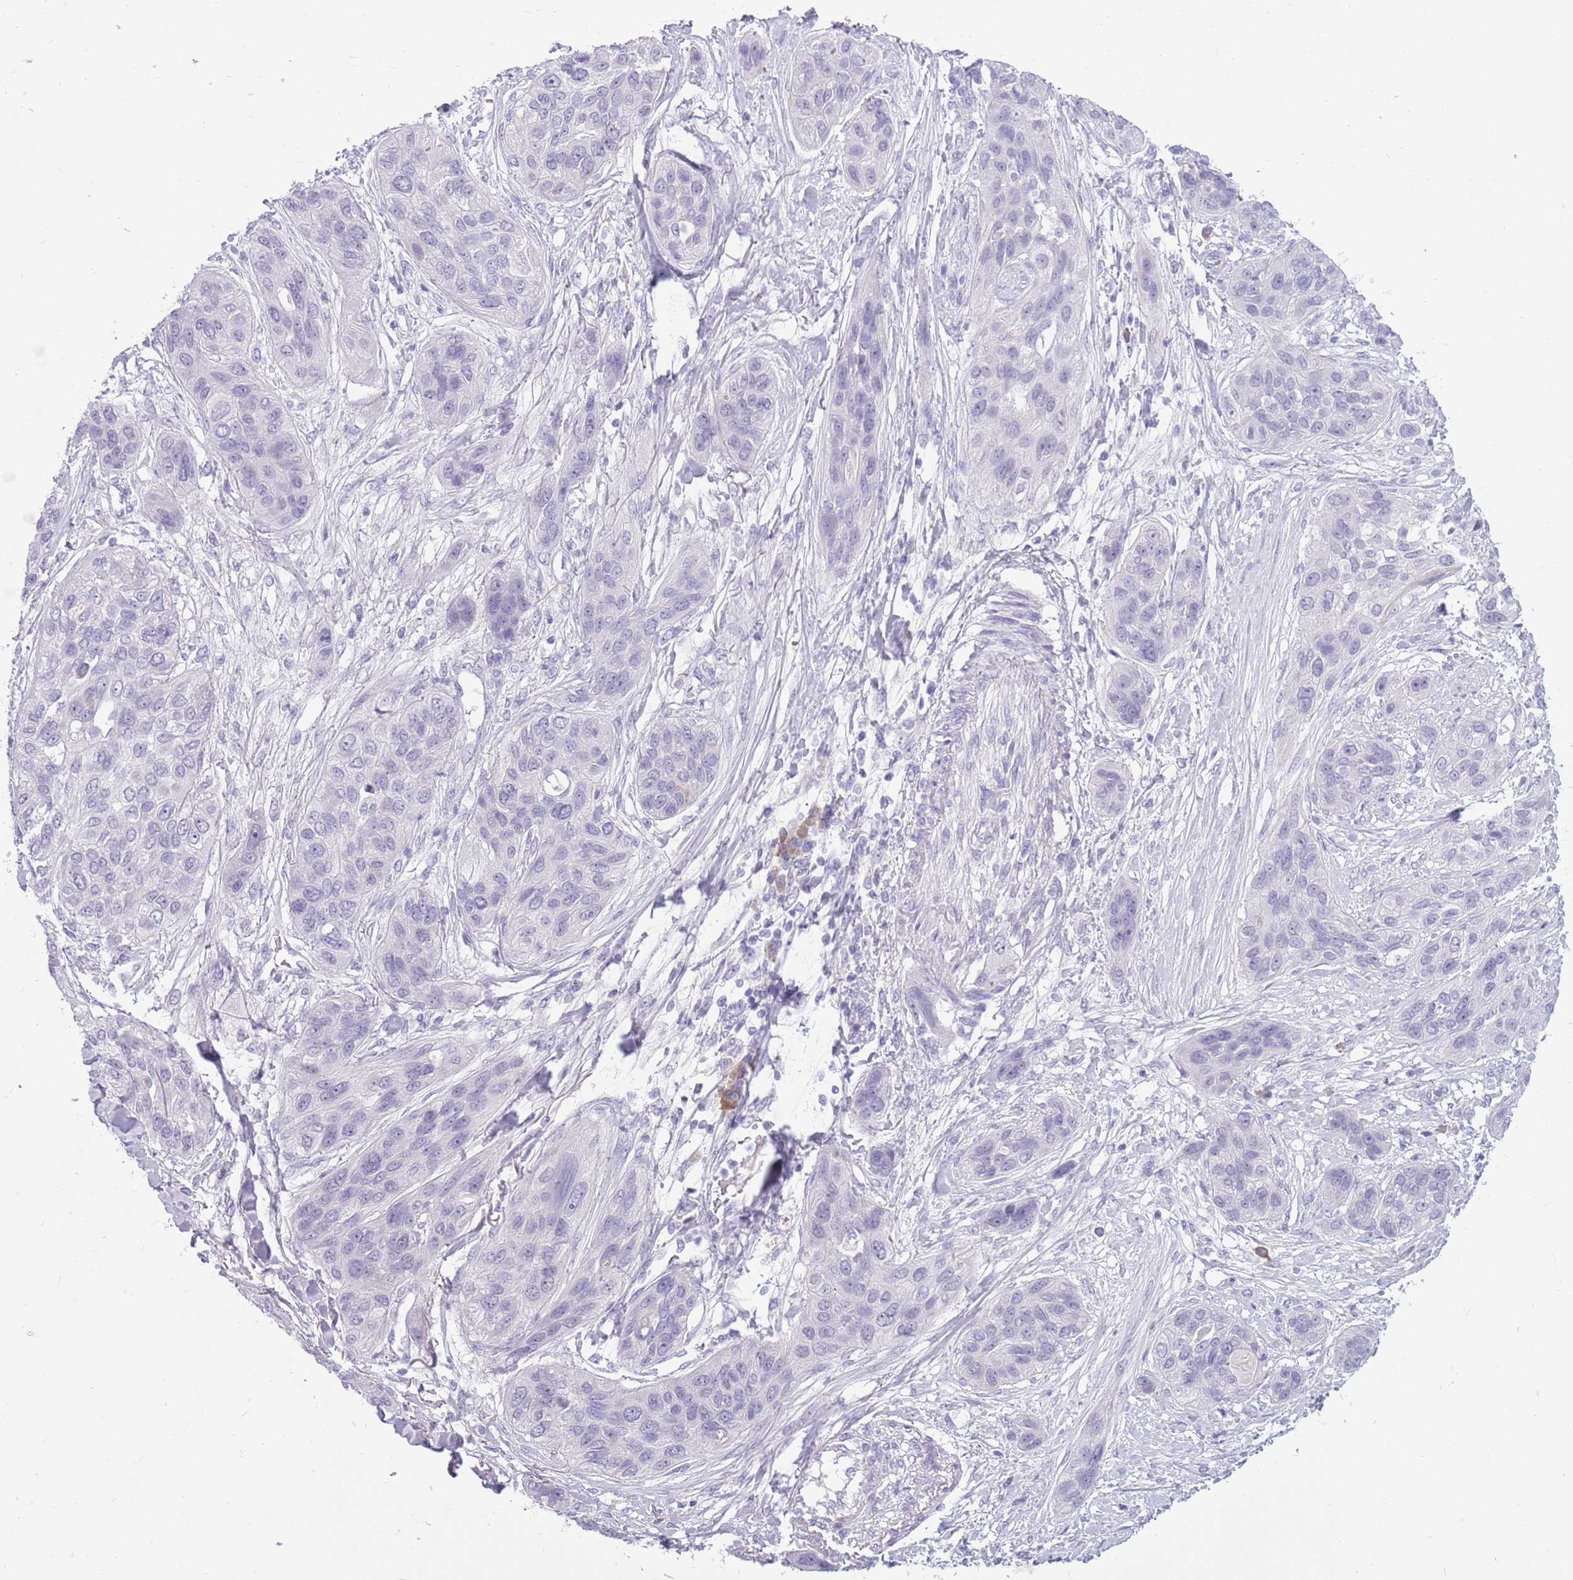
{"staining": {"intensity": "negative", "quantity": "none", "location": "none"}, "tissue": "lung cancer", "cell_type": "Tumor cells", "image_type": "cancer", "snomed": [{"axis": "morphology", "description": "Squamous cell carcinoma, NOS"}, {"axis": "topography", "description": "Lung"}], "caption": "High power microscopy photomicrograph of an immunohistochemistry (IHC) micrograph of lung cancer (squamous cell carcinoma), revealing no significant positivity in tumor cells.", "gene": "ZNF425", "patient": {"sex": "female", "age": 70}}